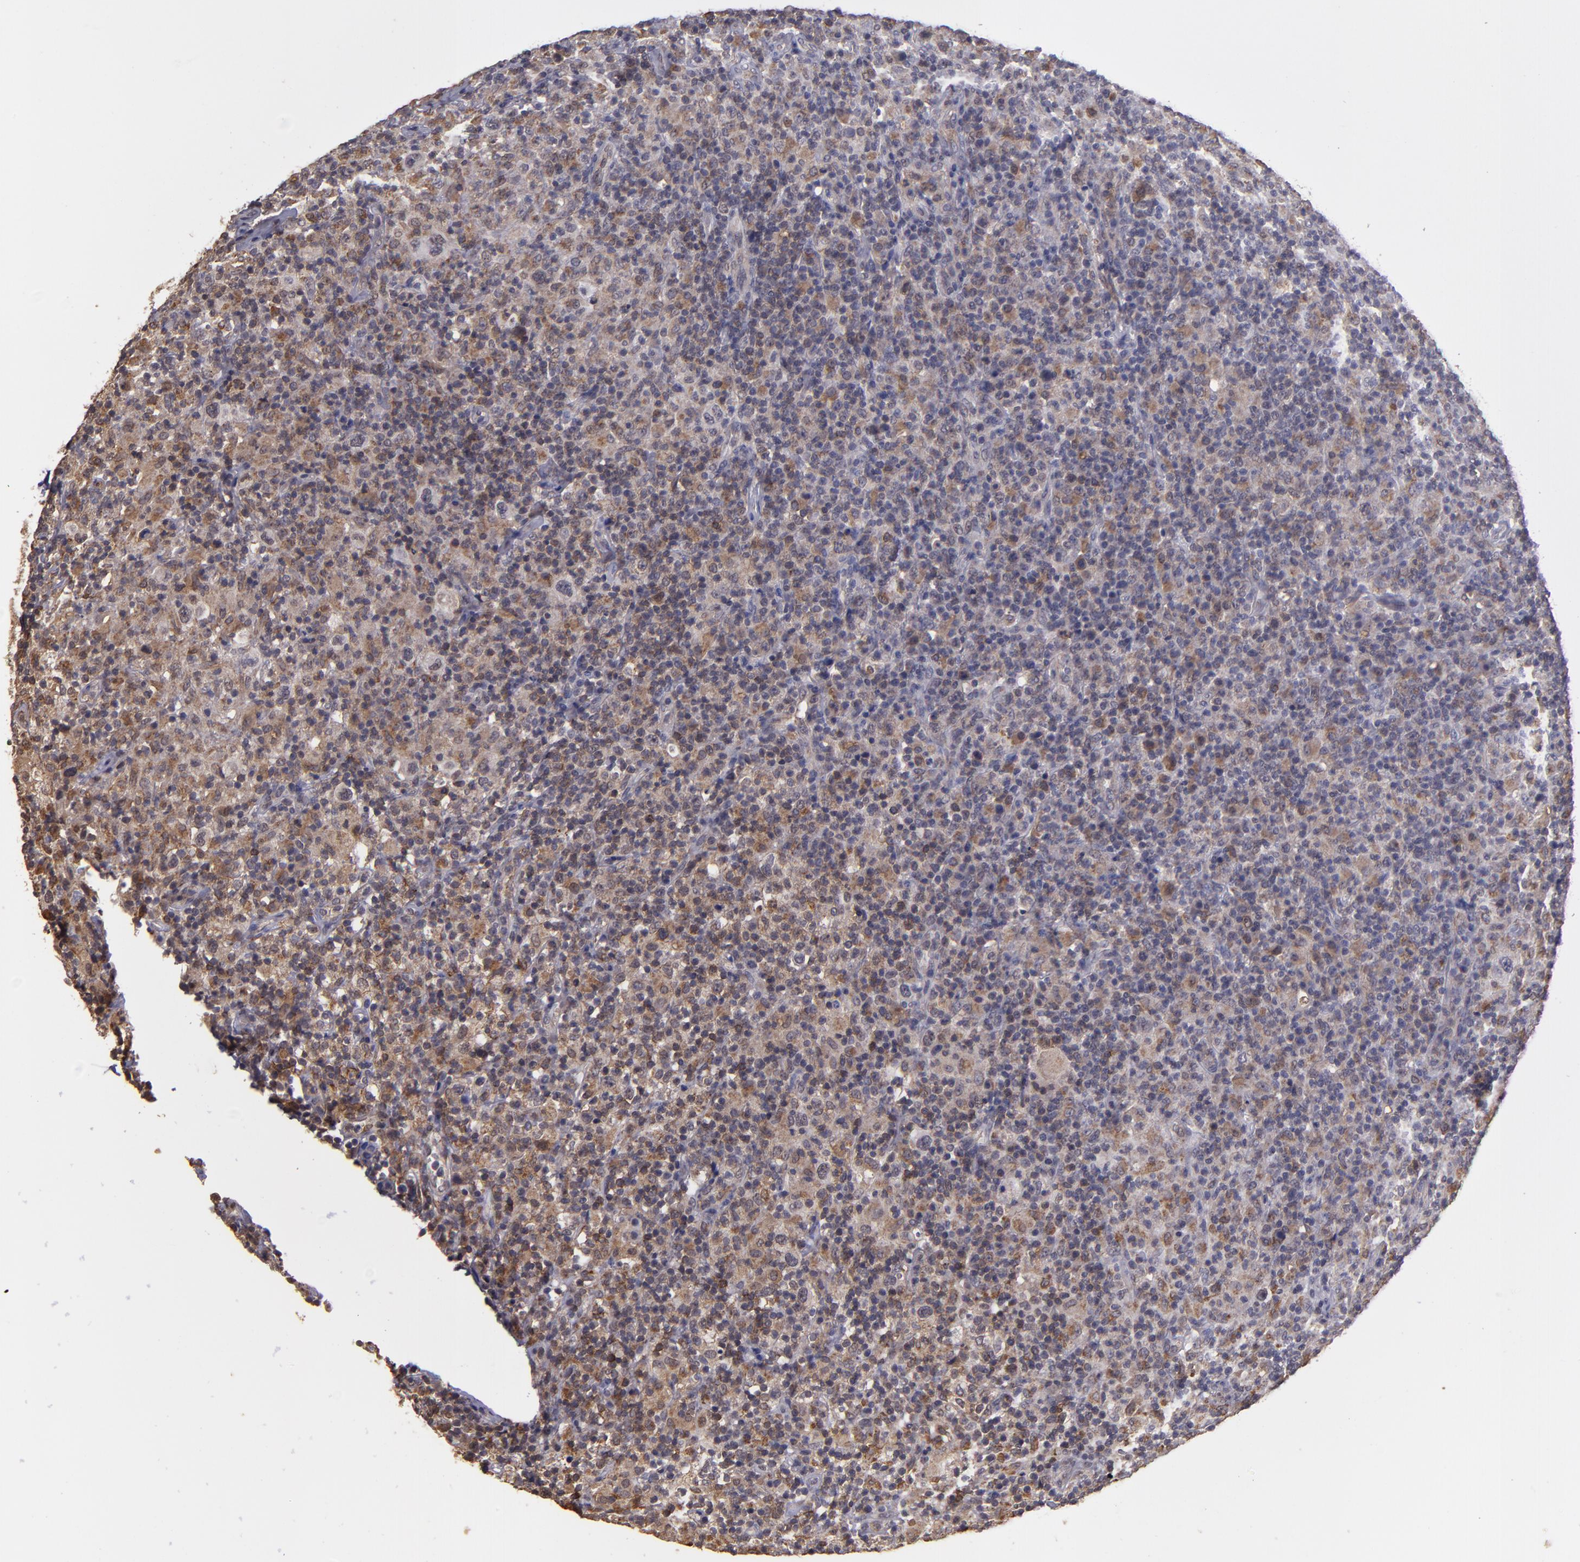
{"staining": {"intensity": "weak", "quantity": "25%-75%", "location": "cytoplasmic/membranous,nuclear"}, "tissue": "lymphoma", "cell_type": "Tumor cells", "image_type": "cancer", "snomed": [{"axis": "morphology", "description": "Hodgkin's disease, NOS"}, {"axis": "topography", "description": "Lymph node"}], "caption": "This micrograph displays Hodgkin's disease stained with immunohistochemistry to label a protein in brown. The cytoplasmic/membranous and nuclear of tumor cells show weak positivity for the protein. Nuclei are counter-stained blue.", "gene": "SIPA1L1", "patient": {"sex": "male", "age": 65}}